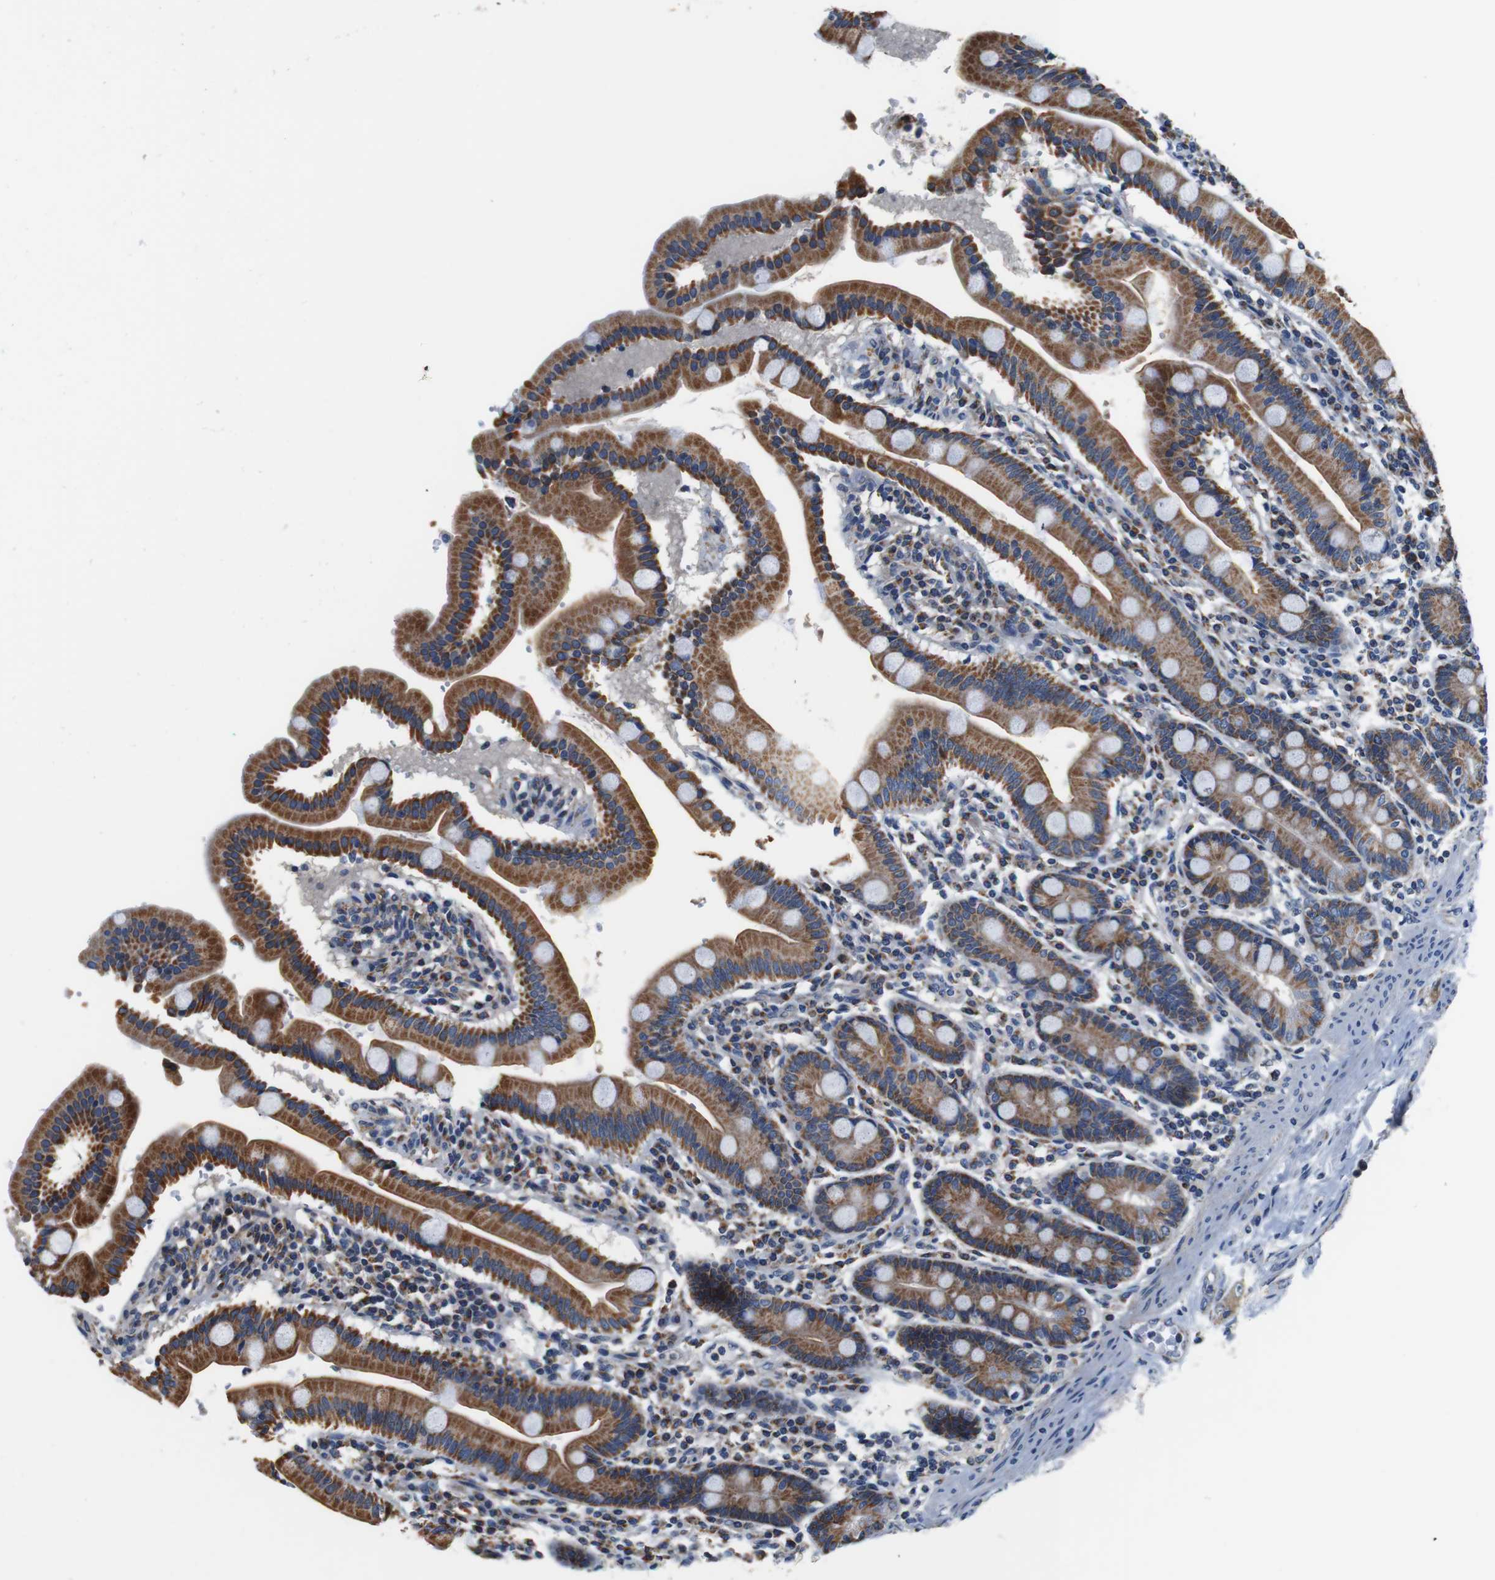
{"staining": {"intensity": "moderate", "quantity": ">75%", "location": "cytoplasmic/membranous"}, "tissue": "duodenum", "cell_type": "Glandular cells", "image_type": "normal", "snomed": [{"axis": "morphology", "description": "Normal tissue, NOS"}, {"axis": "topography", "description": "Duodenum"}], "caption": "The immunohistochemical stain labels moderate cytoplasmic/membranous expression in glandular cells of unremarkable duodenum.", "gene": "LRP4", "patient": {"sex": "male", "age": 50}}